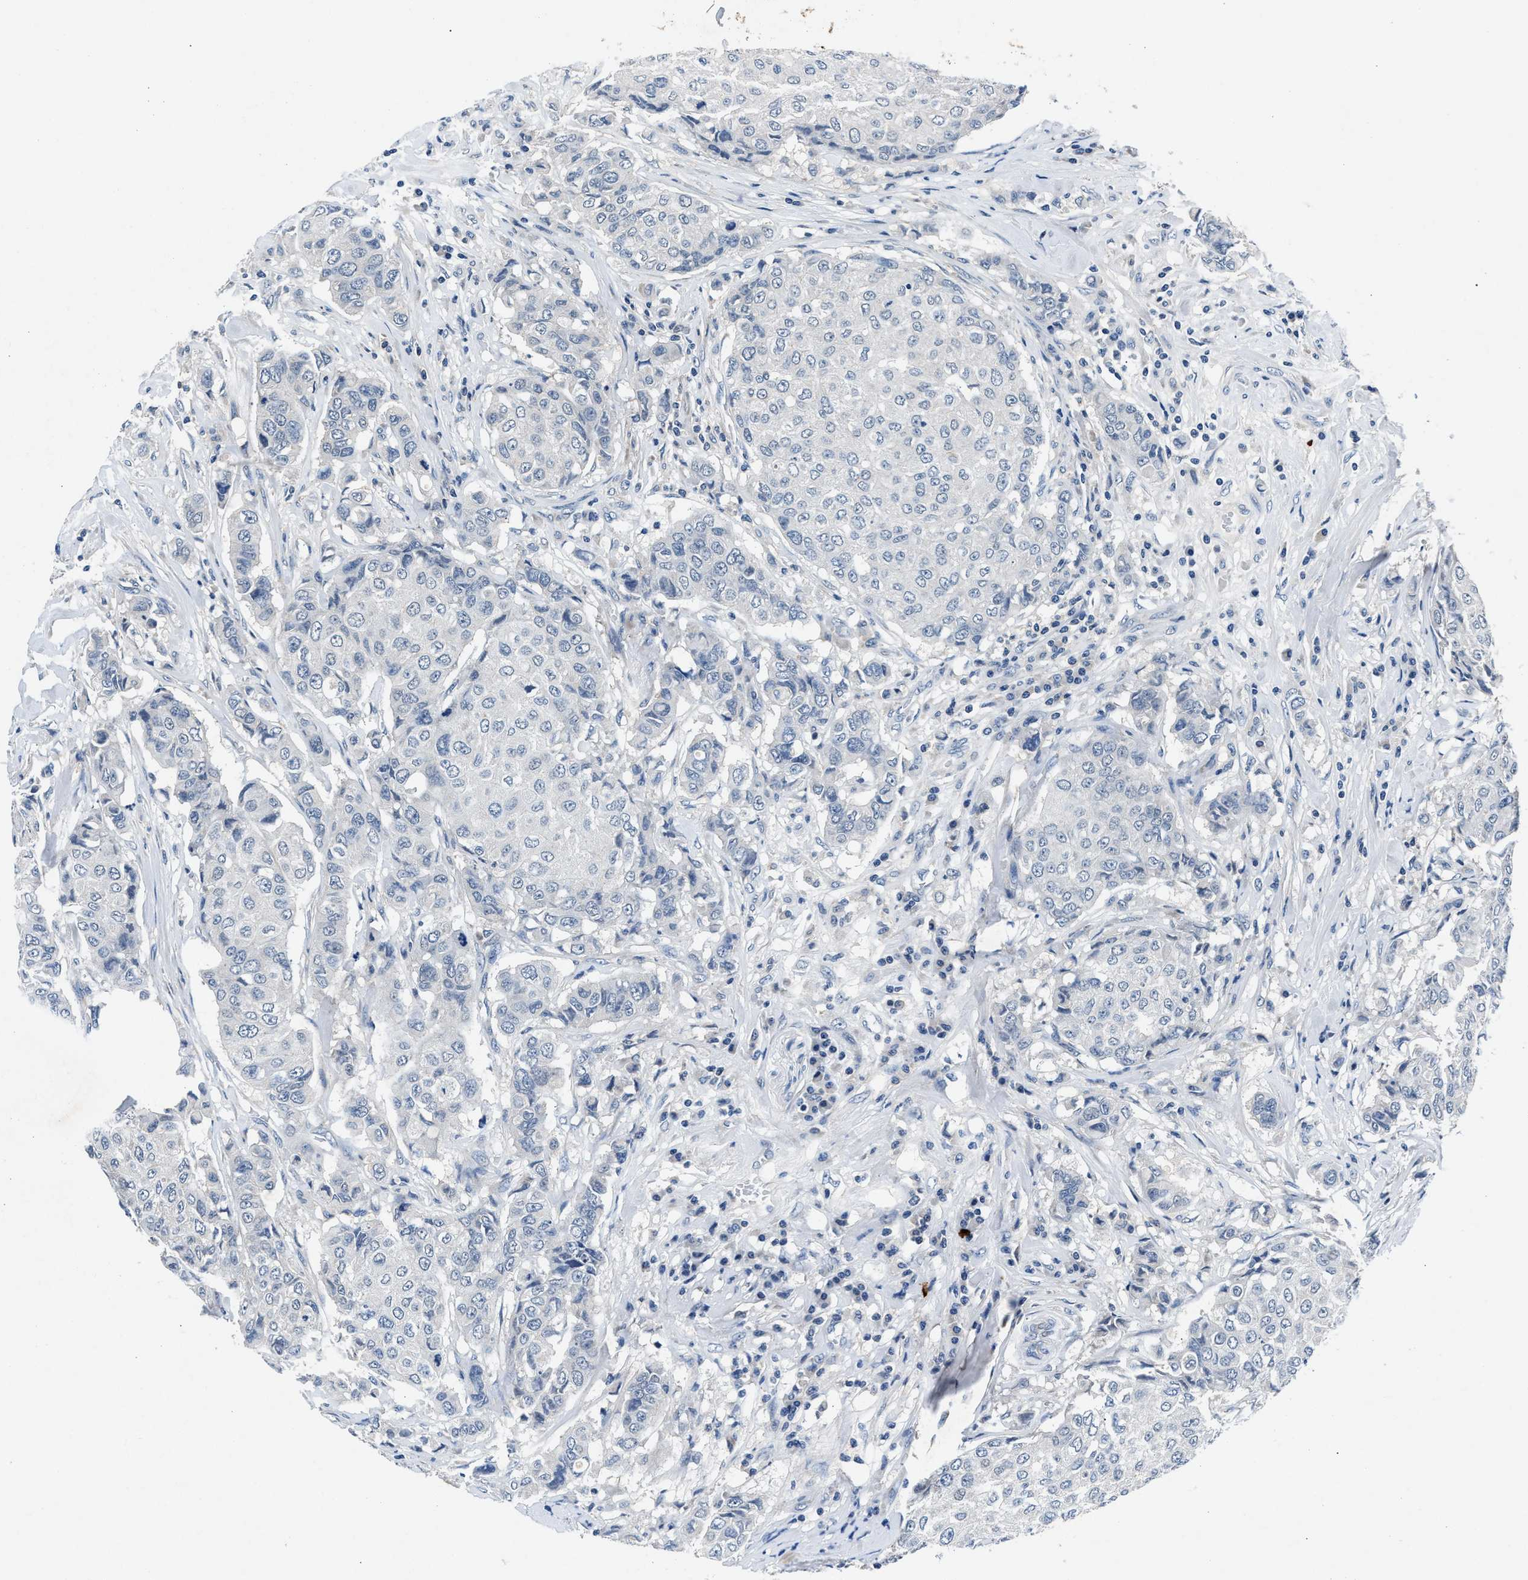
{"staining": {"intensity": "negative", "quantity": "none", "location": "none"}, "tissue": "breast cancer", "cell_type": "Tumor cells", "image_type": "cancer", "snomed": [{"axis": "morphology", "description": "Duct carcinoma"}, {"axis": "topography", "description": "Breast"}], "caption": "This is an IHC image of invasive ductal carcinoma (breast). There is no staining in tumor cells.", "gene": "DENND6B", "patient": {"sex": "female", "age": 27}}